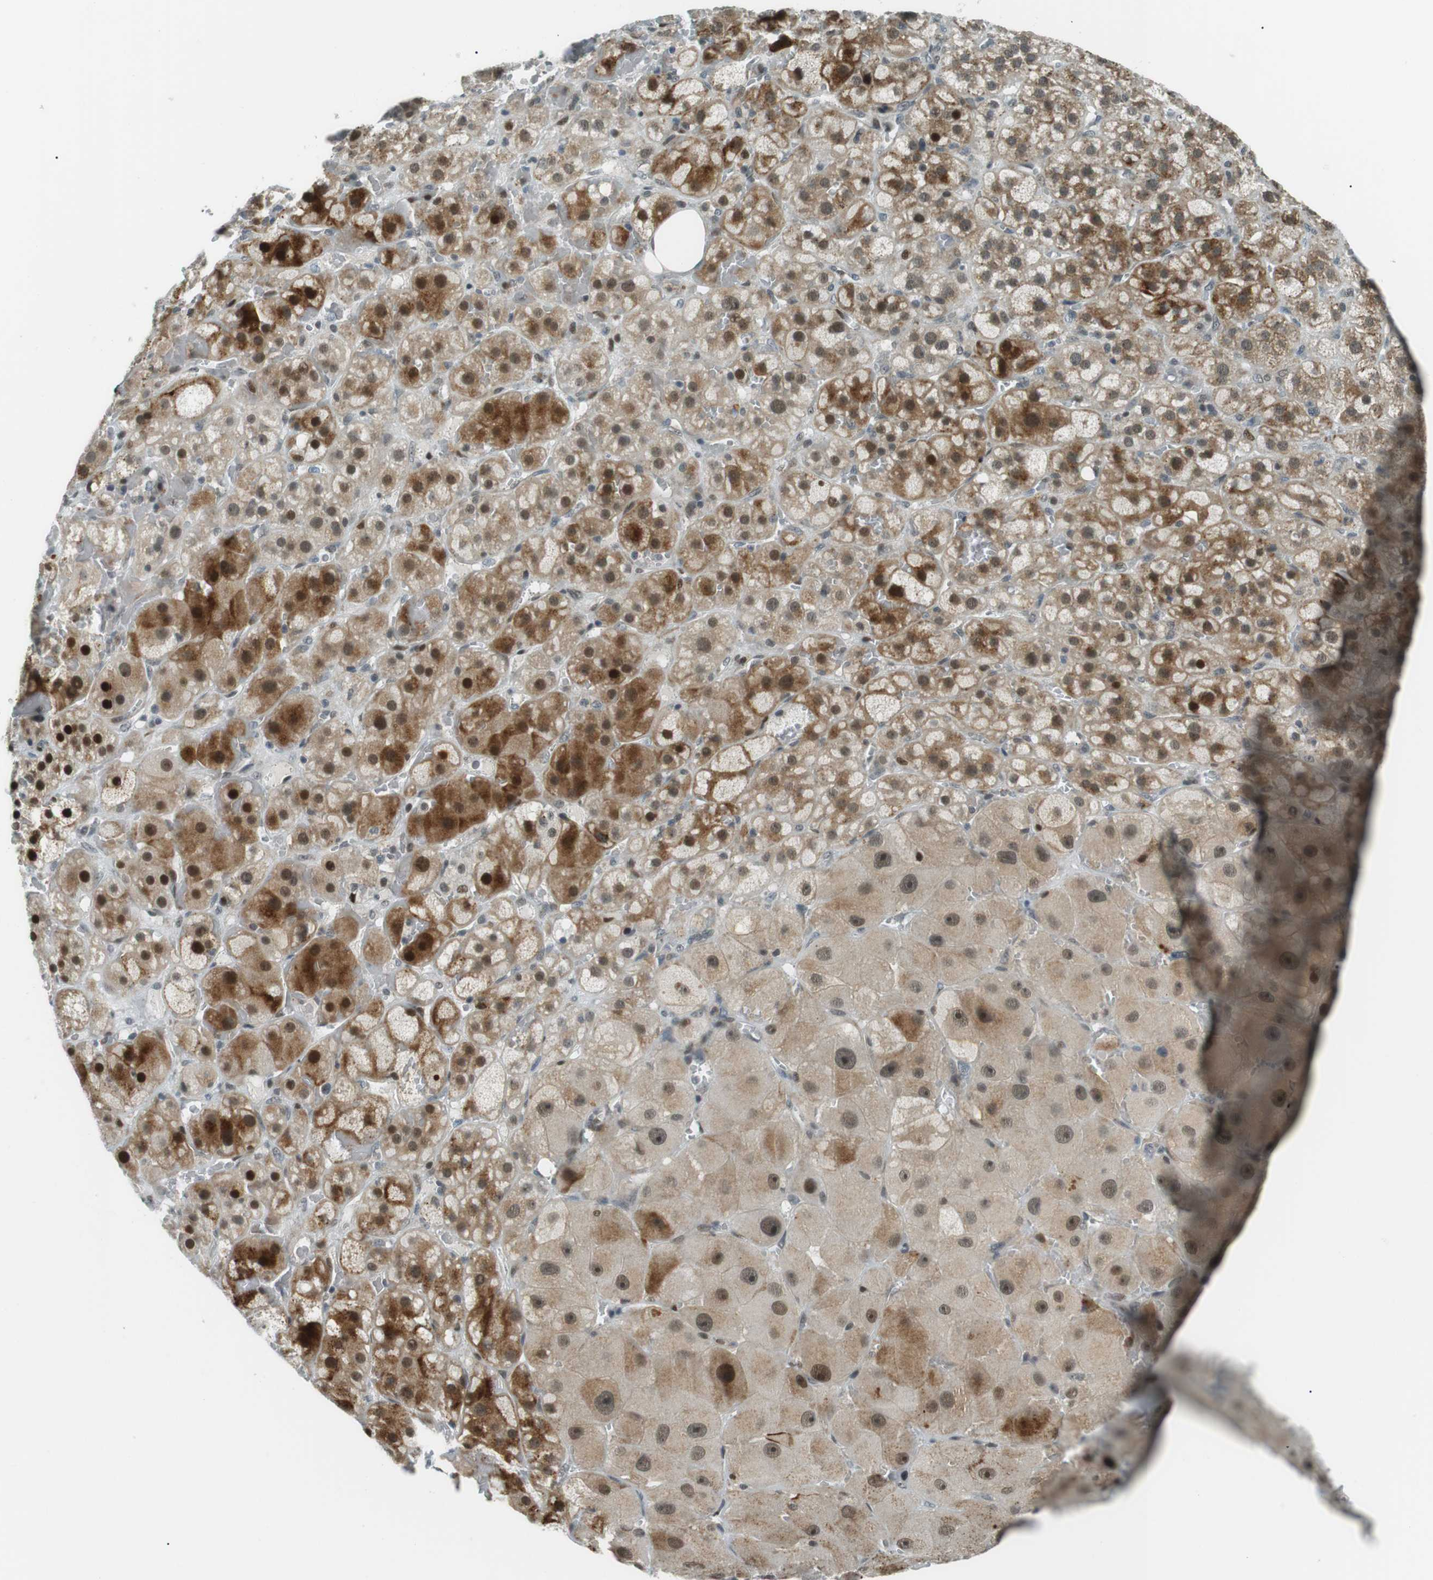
{"staining": {"intensity": "strong", "quantity": "25%-75%", "location": "cytoplasmic/membranous,nuclear"}, "tissue": "adrenal gland", "cell_type": "Glandular cells", "image_type": "normal", "snomed": [{"axis": "morphology", "description": "Normal tissue, NOS"}, {"axis": "topography", "description": "Adrenal gland"}], "caption": "Immunohistochemistry (IHC) (DAB (3,3'-diaminobenzidine)) staining of benign adrenal gland reveals strong cytoplasmic/membranous,nuclear protein expression in approximately 25%-75% of glandular cells.", "gene": "PJA1", "patient": {"sex": "female", "age": 47}}